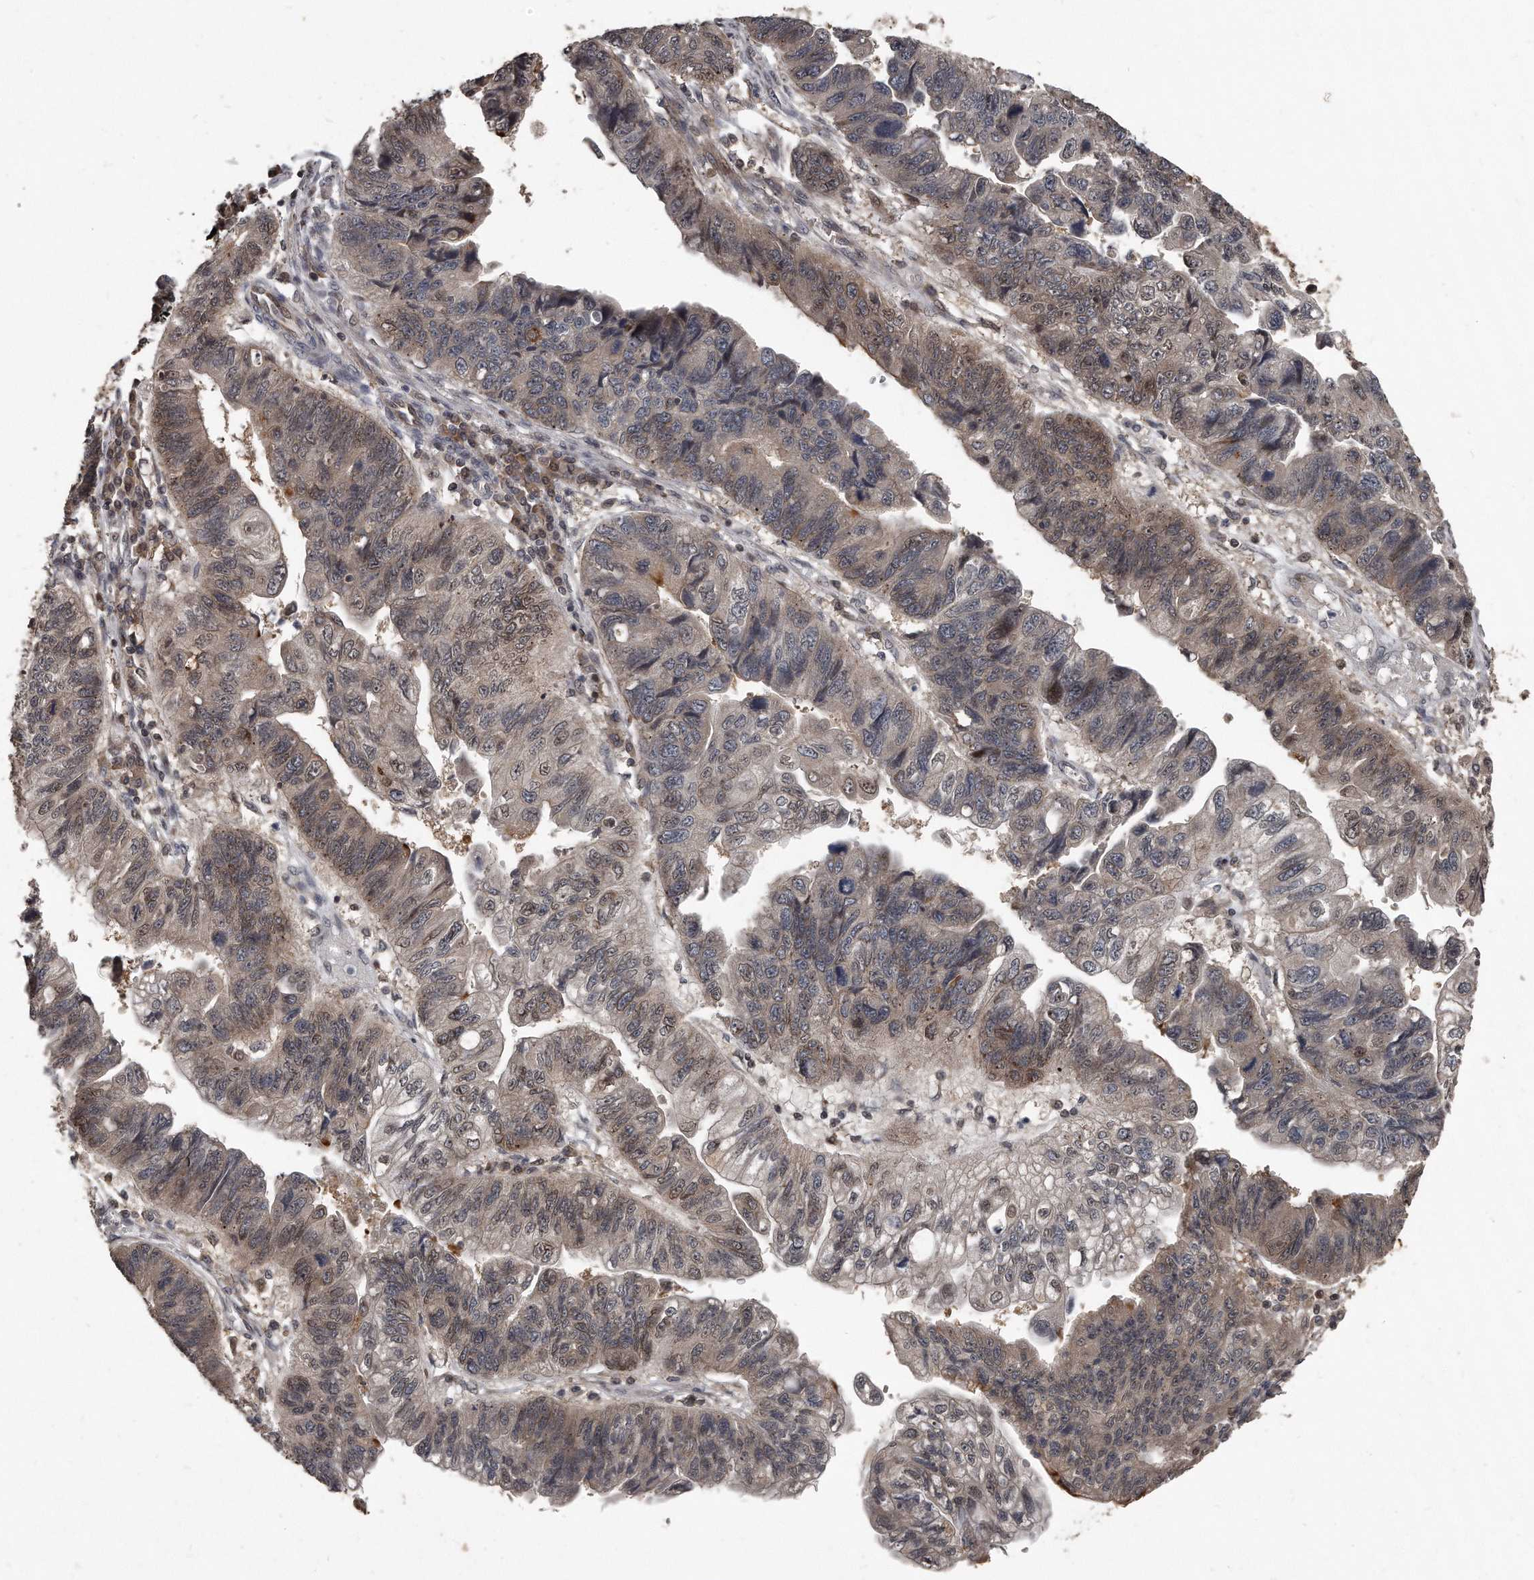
{"staining": {"intensity": "weak", "quantity": "25%-75%", "location": "nuclear"}, "tissue": "stomach cancer", "cell_type": "Tumor cells", "image_type": "cancer", "snomed": [{"axis": "morphology", "description": "Adenocarcinoma, NOS"}, {"axis": "topography", "description": "Stomach"}], "caption": "This histopathology image exhibits immunohistochemistry (IHC) staining of human stomach cancer, with low weak nuclear expression in approximately 25%-75% of tumor cells.", "gene": "GCH1", "patient": {"sex": "male", "age": 59}}